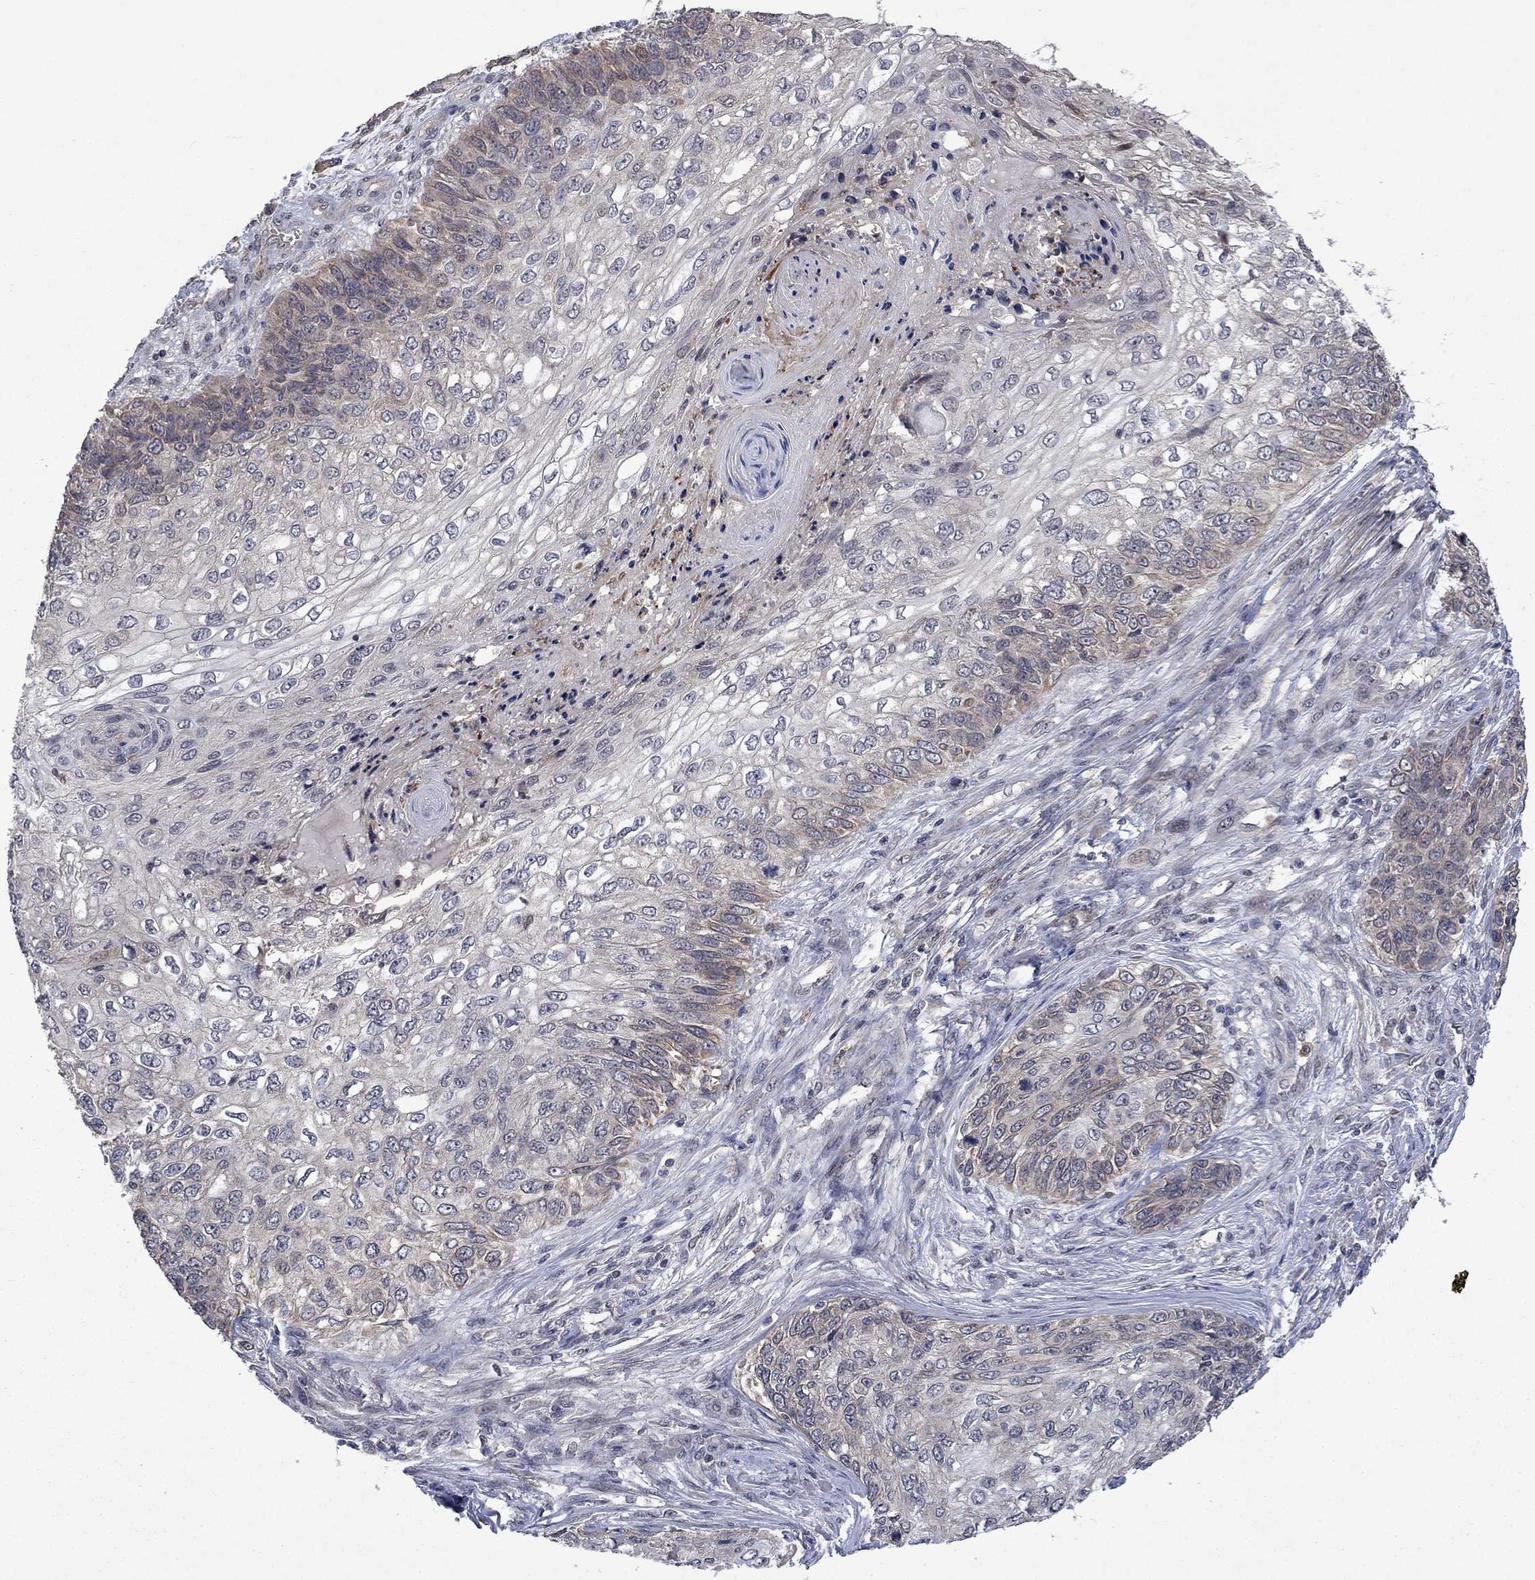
{"staining": {"intensity": "negative", "quantity": "none", "location": "none"}, "tissue": "skin cancer", "cell_type": "Tumor cells", "image_type": "cancer", "snomed": [{"axis": "morphology", "description": "Squamous cell carcinoma, NOS"}, {"axis": "topography", "description": "Skin"}], "caption": "This is an IHC image of skin squamous cell carcinoma. There is no positivity in tumor cells.", "gene": "PPP1R9A", "patient": {"sex": "male", "age": 92}}